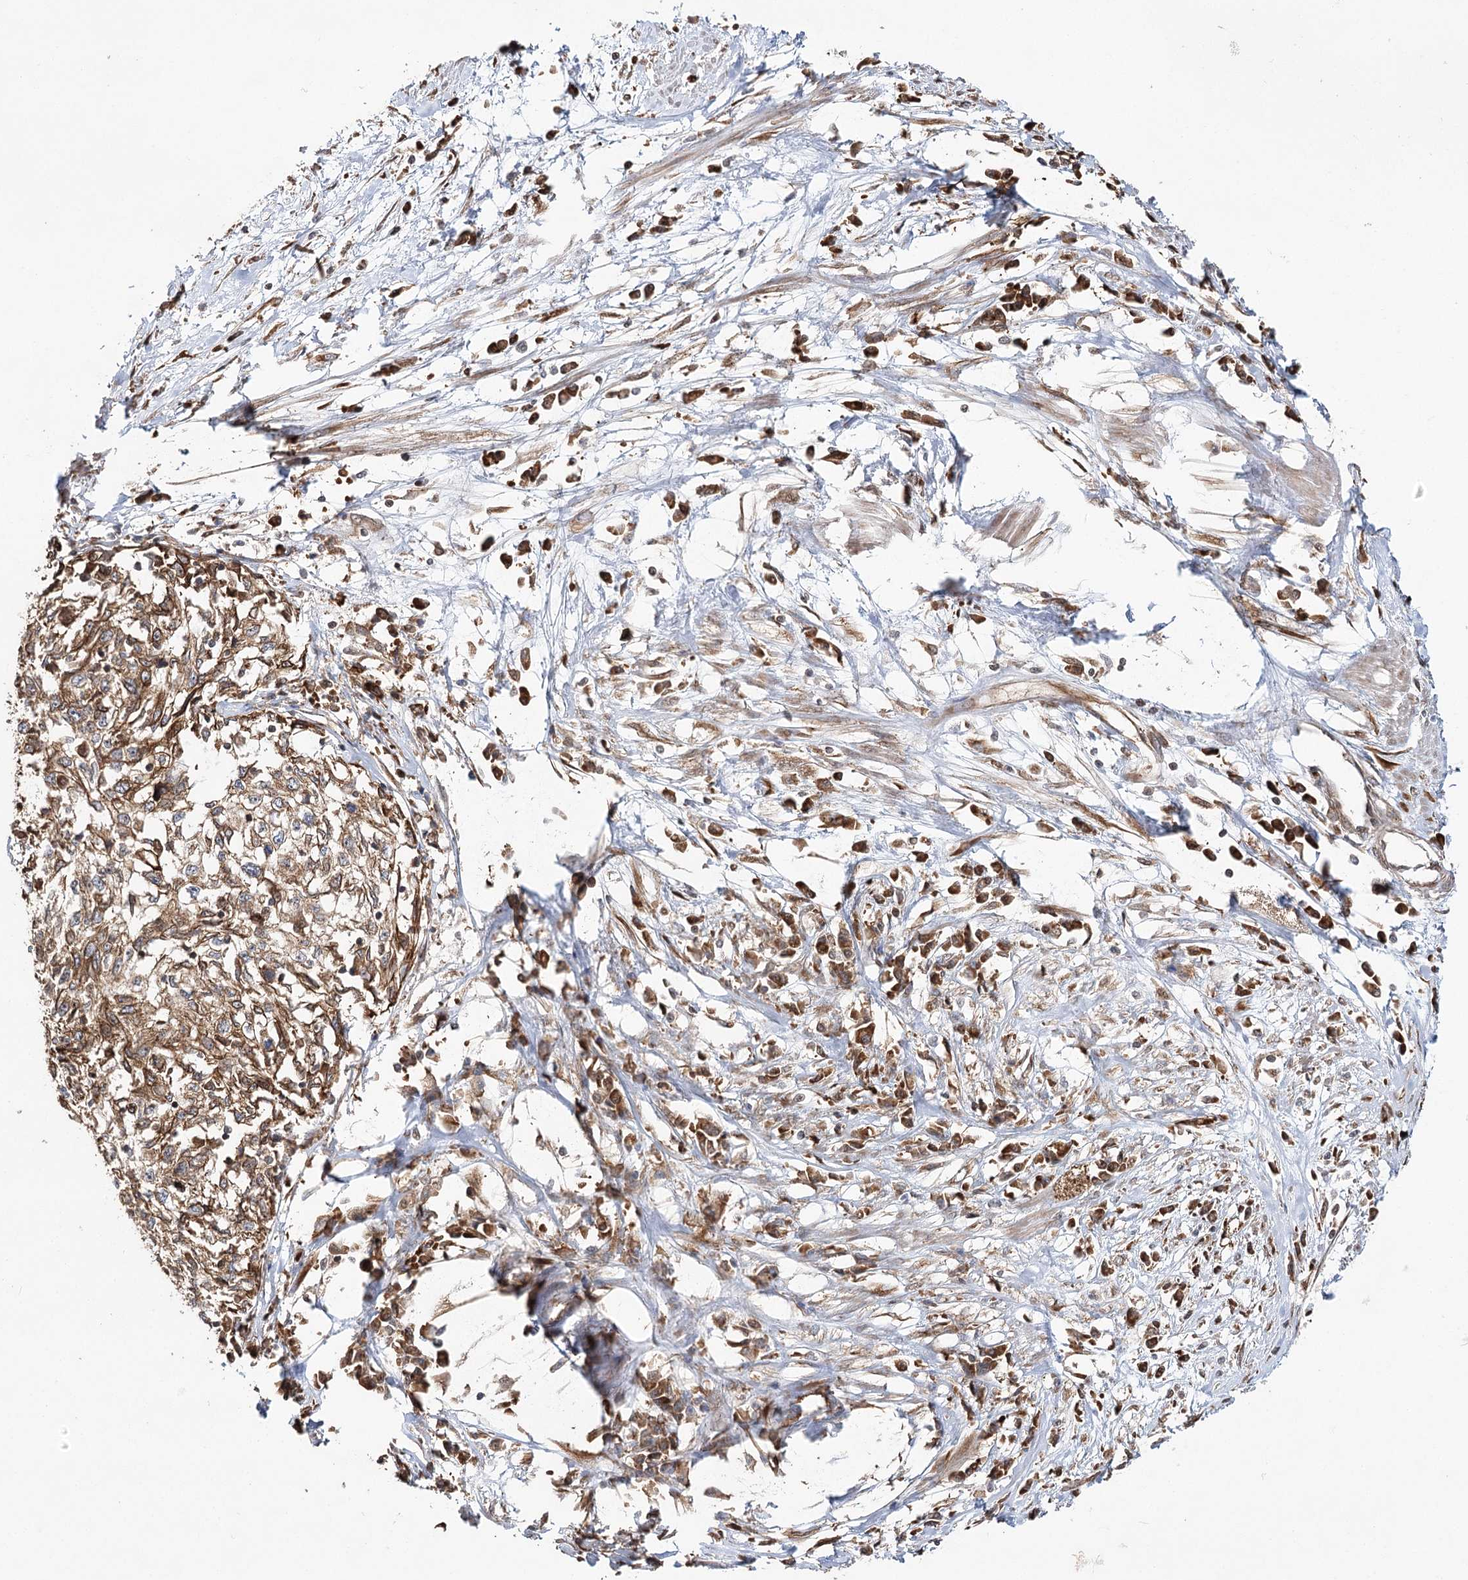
{"staining": {"intensity": "moderate", "quantity": ">75%", "location": "cytoplasmic/membranous"}, "tissue": "cervical cancer", "cell_type": "Tumor cells", "image_type": "cancer", "snomed": [{"axis": "morphology", "description": "Squamous cell carcinoma, NOS"}, {"axis": "topography", "description": "Cervix"}], "caption": "Cervical cancer (squamous cell carcinoma) was stained to show a protein in brown. There is medium levels of moderate cytoplasmic/membranous staining in about >75% of tumor cells. (DAB (3,3'-diaminobenzidine) IHC with brightfield microscopy, high magnification).", "gene": "DNAJB14", "patient": {"sex": "female", "age": 57}}